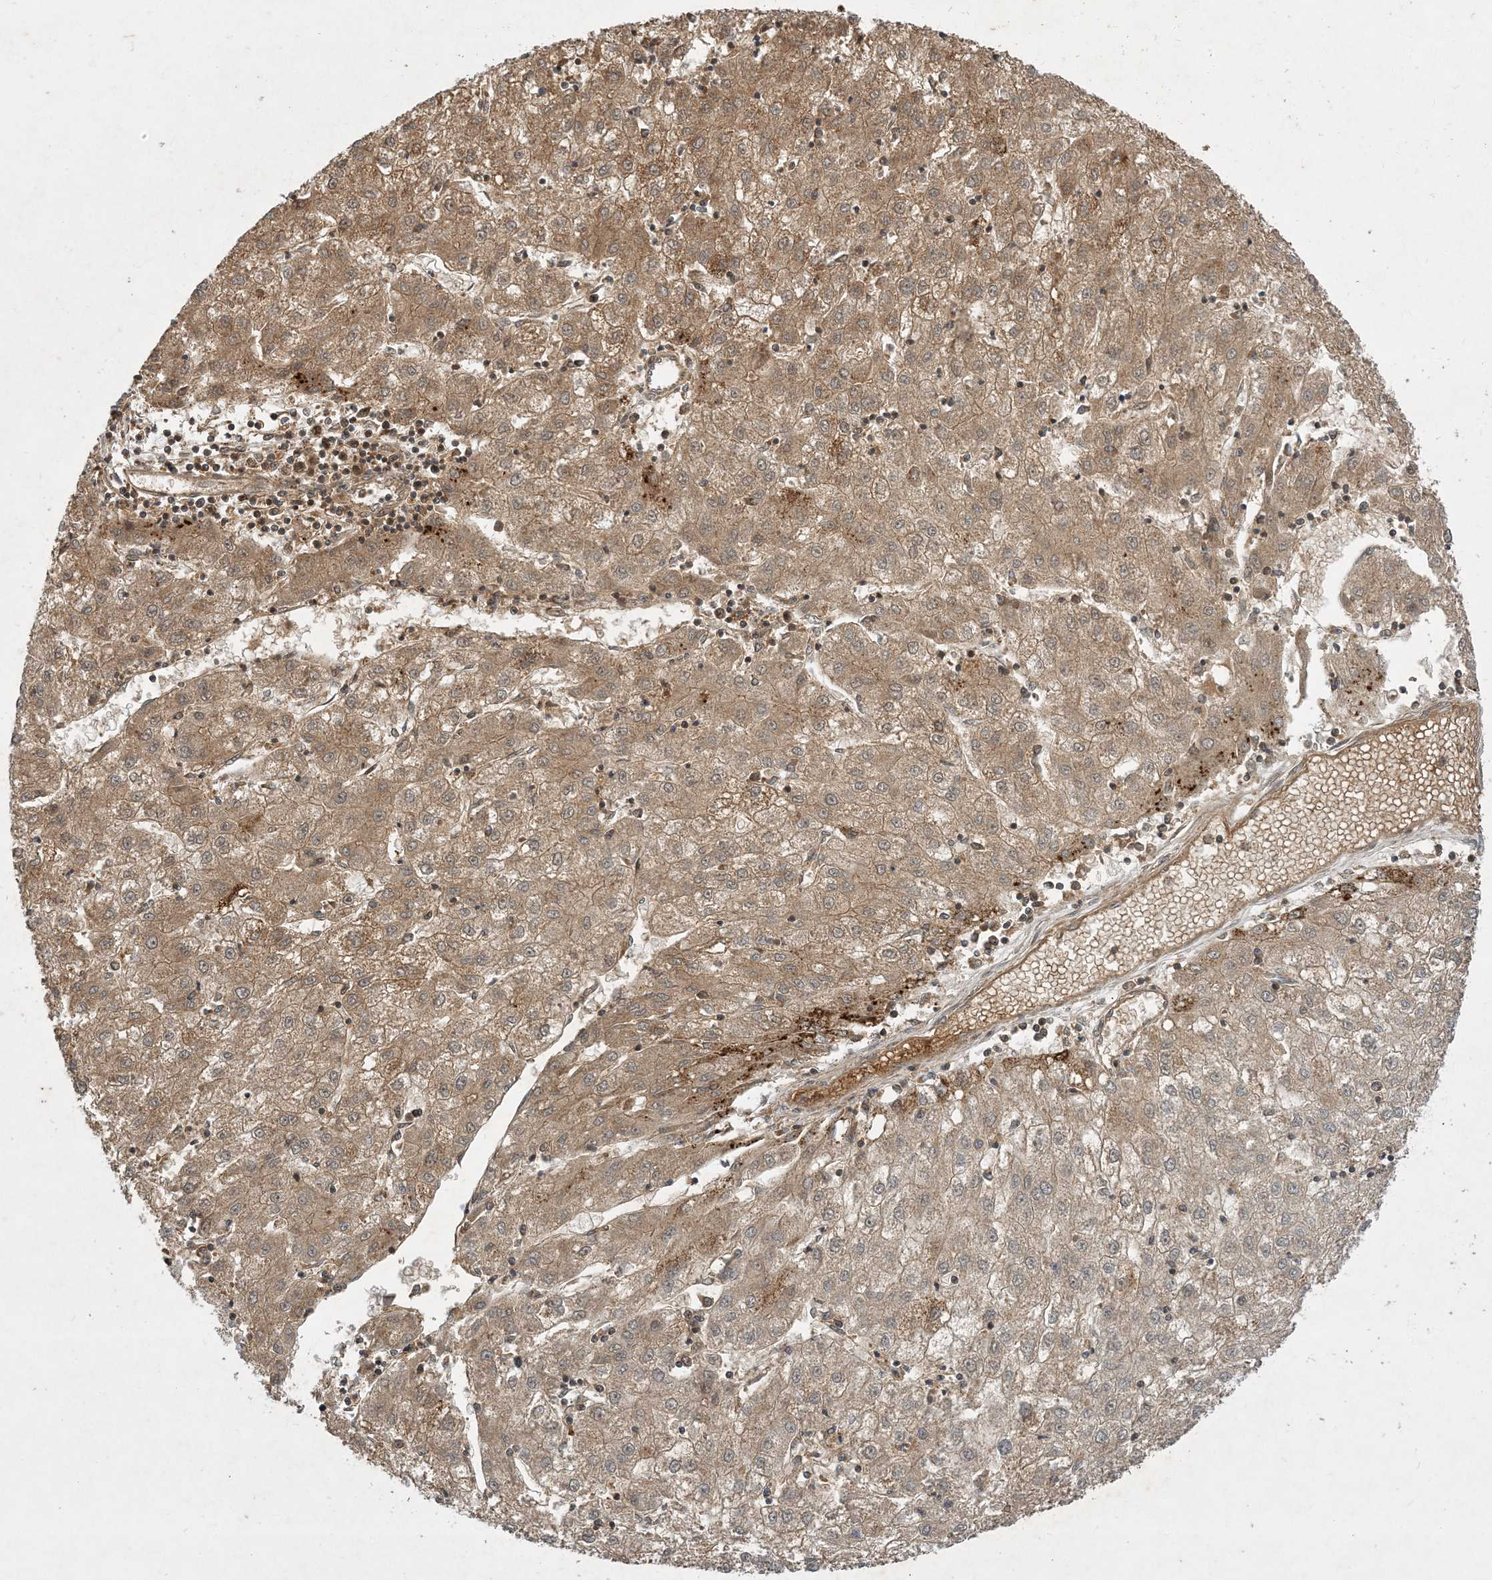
{"staining": {"intensity": "moderate", "quantity": ">75%", "location": "cytoplasmic/membranous"}, "tissue": "liver cancer", "cell_type": "Tumor cells", "image_type": "cancer", "snomed": [{"axis": "morphology", "description": "Carcinoma, Hepatocellular, NOS"}, {"axis": "topography", "description": "Liver"}], "caption": "Moderate cytoplasmic/membranous expression is seen in about >75% of tumor cells in hepatocellular carcinoma (liver).", "gene": "LTN1", "patient": {"sex": "male", "age": 72}}